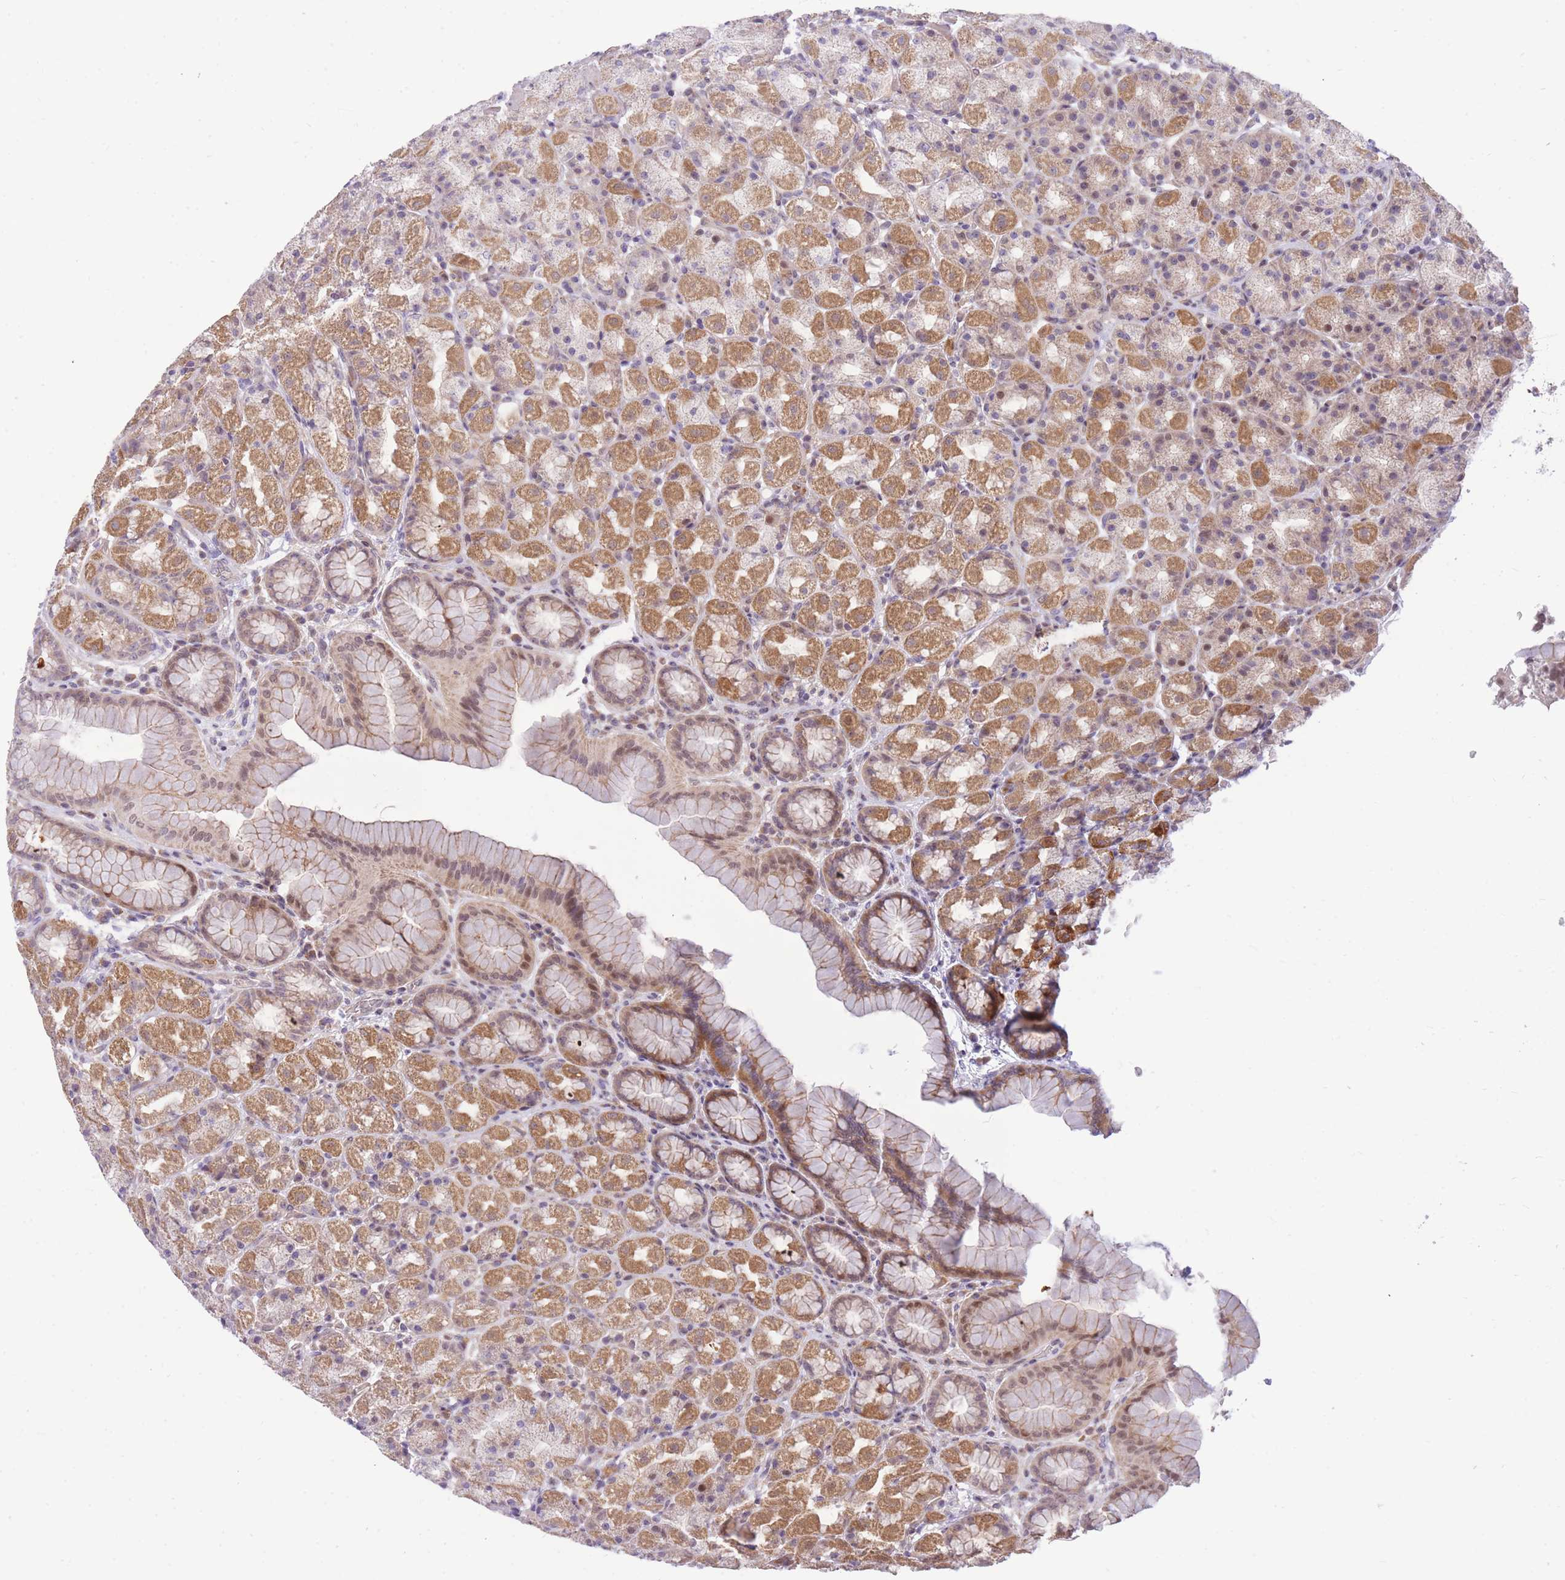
{"staining": {"intensity": "moderate", "quantity": ">75%", "location": "cytoplasmic/membranous,nuclear"}, "tissue": "stomach", "cell_type": "Glandular cells", "image_type": "normal", "snomed": [{"axis": "morphology", "description": "Normal tissue, NOS"}, {"axis": "topography", "description": "Stomach, upper"}, {"axis": "topography", "description": "Stomach"}], "caption": "Protein staining of benign stomach demonstrates moderate cytoplasmic/membranous,nuclear staining in about >75% of glandular cells.", "gene": "MINDY2", "patient": {"sex": "male", "age": 68}}